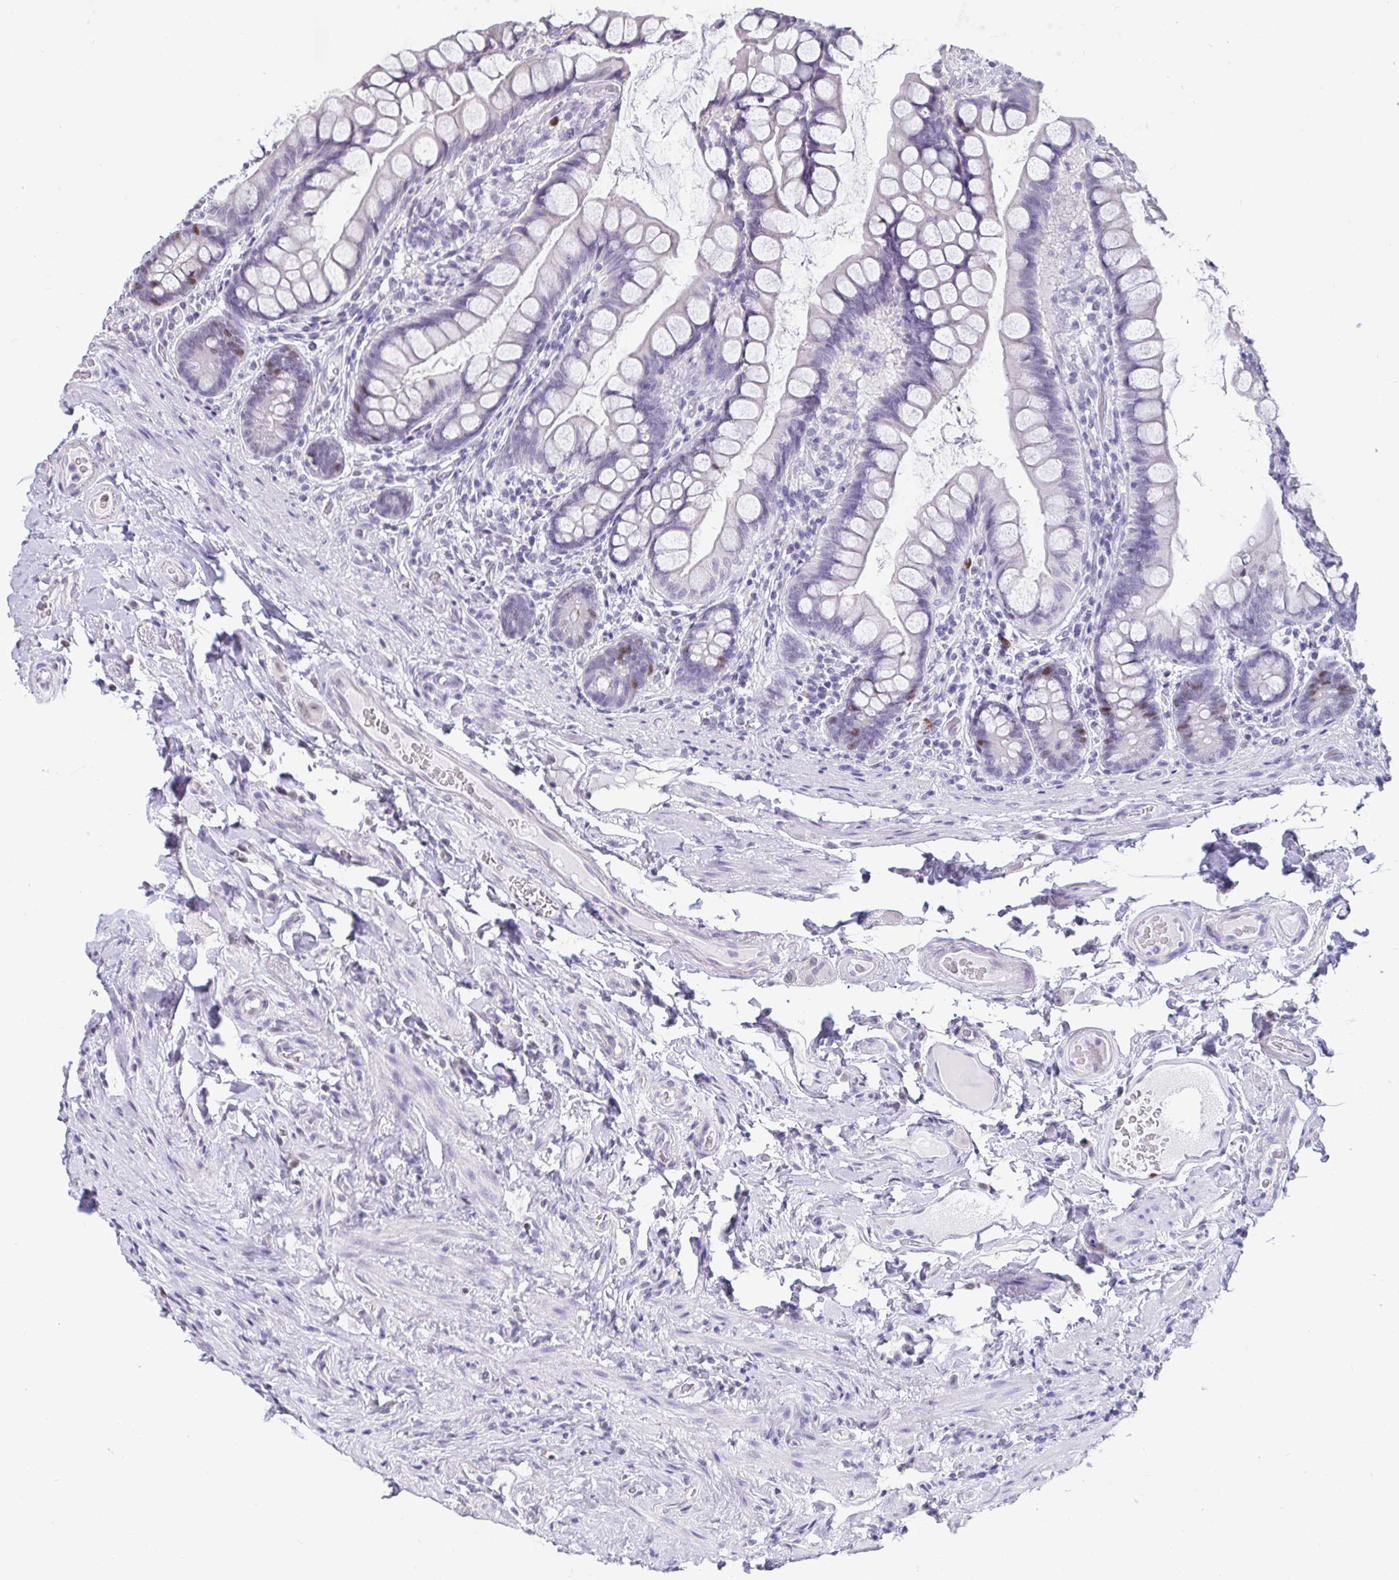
{"staining": {"intensity": "moderate", "quantity": "<25%", "location": "nuclear"}, "tissue": "small intestine", "cell_type": "Glandular cells", "image_type": "normal", "snomed": [{"axis": "morphology", "description": "Normal tissue, NOS"}, {"axis": "topography", "description": "Small intestine"}], "caption": "DAB immunohistochemical staining of unremarkable small intestine demonstrates moderate nuclear protein expression in about <25% of glandular cells. (DAB (3,3'-diaminobenzidine) IHC, brown staining for protein, blue staining for nuclei).", "gene": "ANLN", "patient": {"sex": "male", "age": 70}}